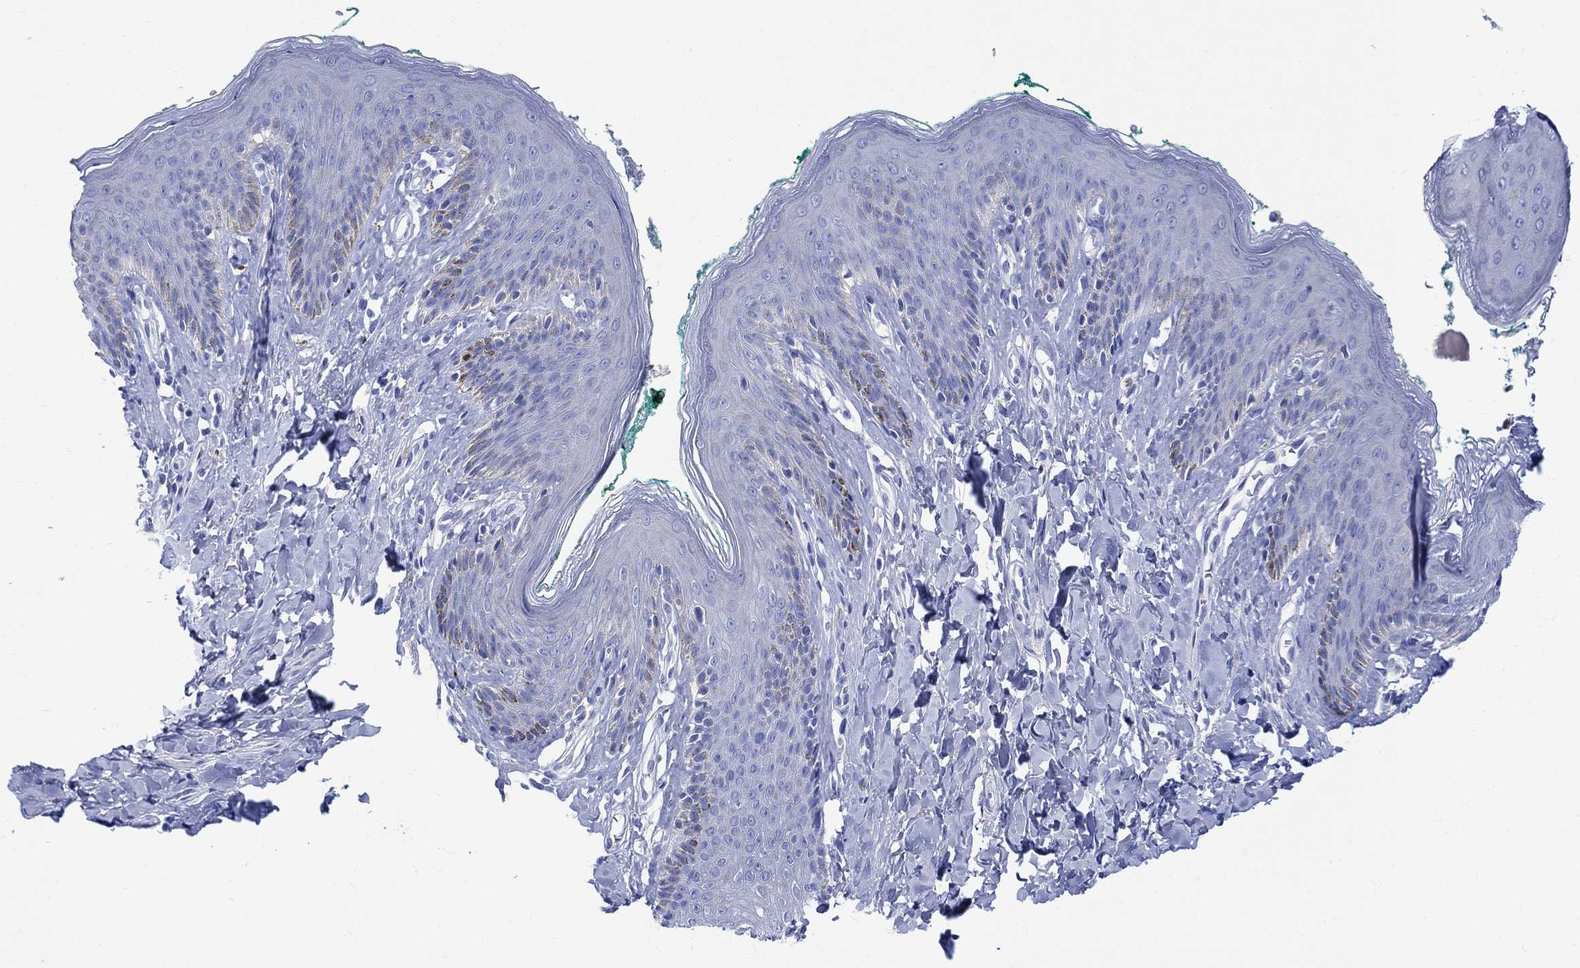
{"staining": {"intensity": "negative", "quantity": "none", "location": "none"}, "tissue": "skin", "cell_type": "Epidermal cells", "image_type": "normal", "snomed": [{"axis": "morphology", "description": "Normal tissue, NOS"}, {"axis": "topography", "description": "Vulva"}], "caption": "Epidermal cells show no significant protein positivity in benign skin. (DAB (3,3'-diaminobenzidine) immunohistochemistry, high magnification).", "gene": "MYL1", "patient": {"sex": "female", "age": 66}}